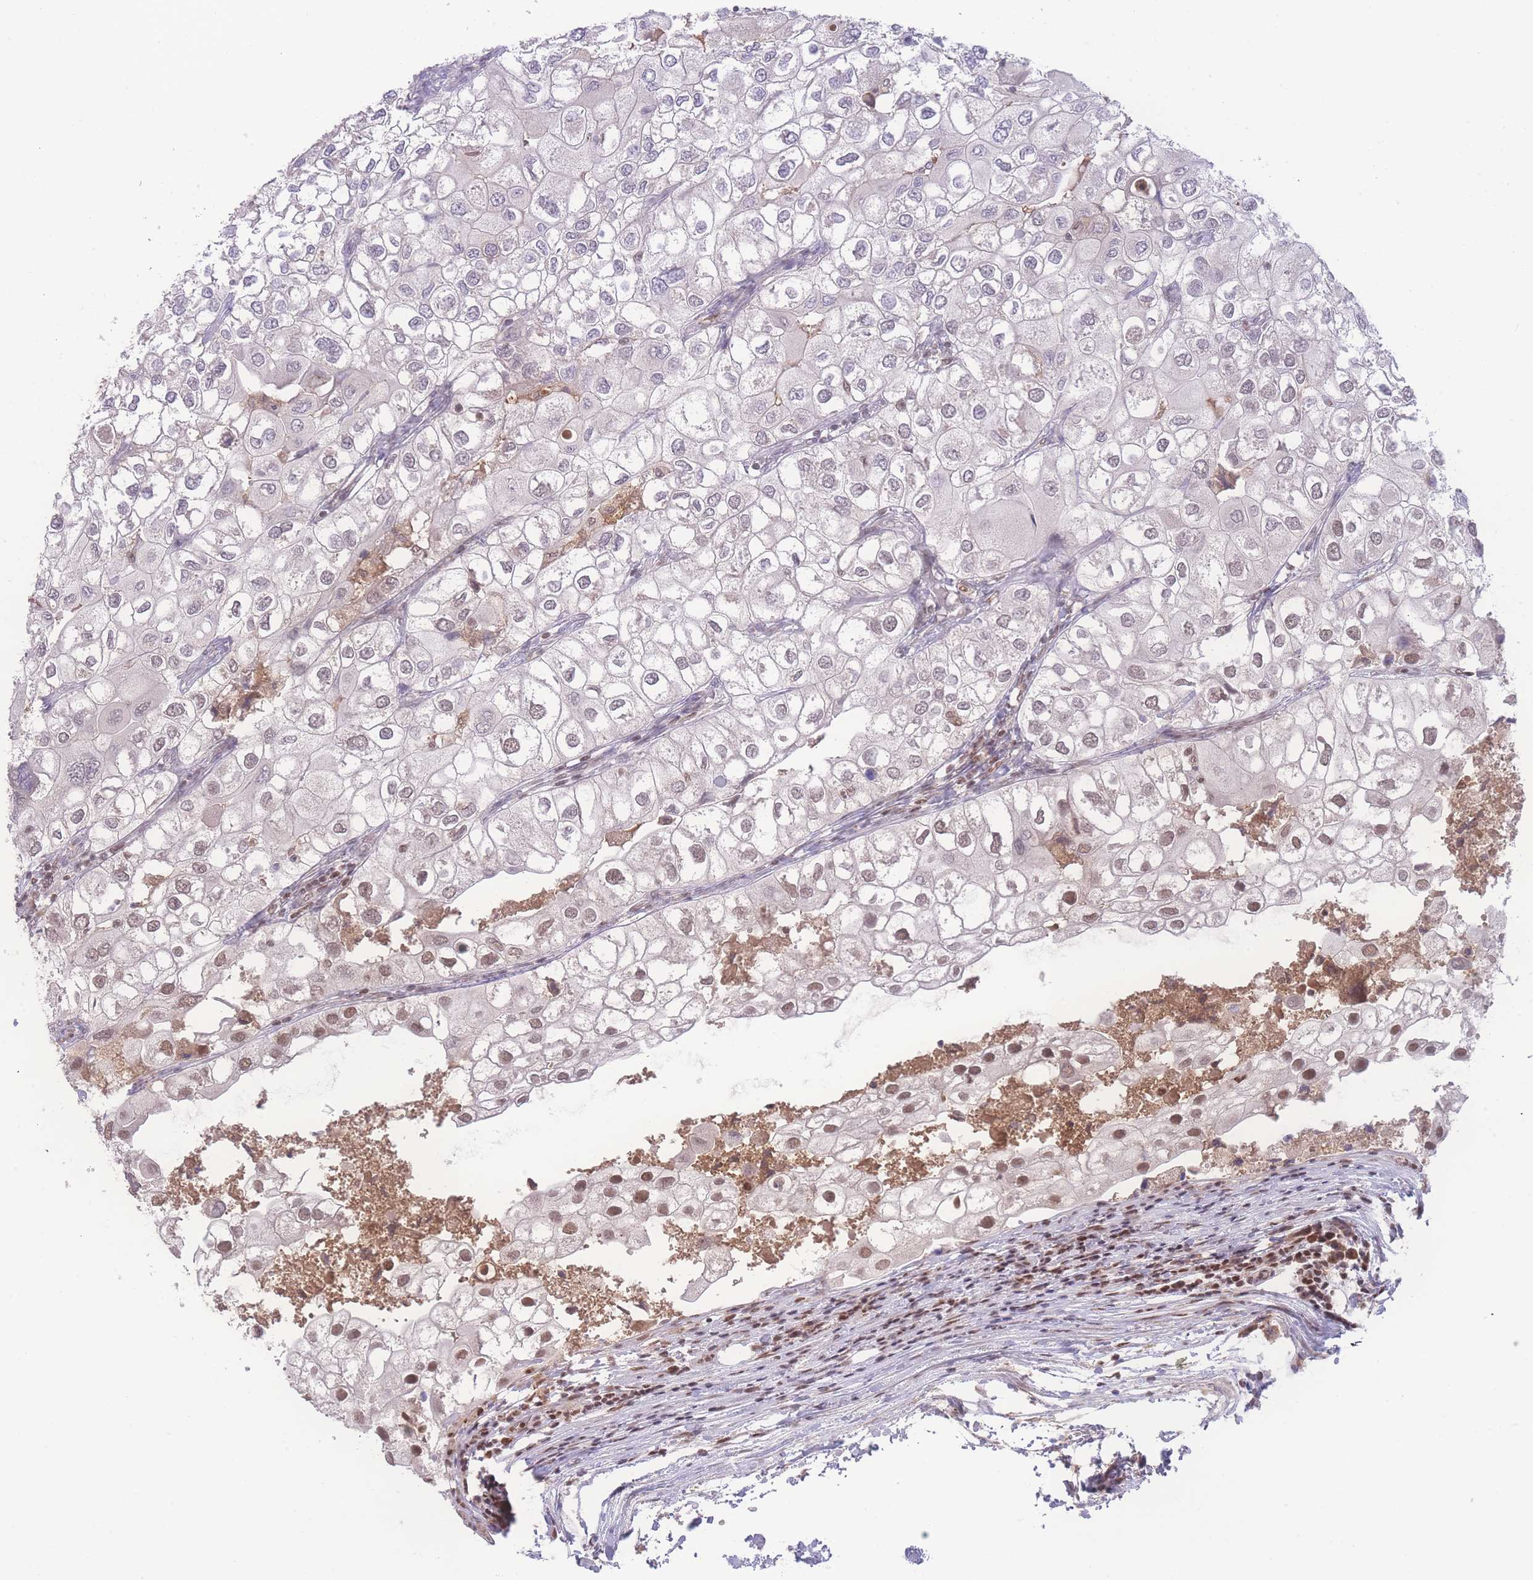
{"staining": {"intensity": "moderate", "quantity": "<25%", "location": "nuclear"}, "tissue": "urothelial cancer", "cell_type": "Tumor cells", "image_type": "cancer", "snomed": [{"axis": "morphology", "description": "Urothelial carcinoma, High grade"}, {"axis": "topography", "description": "Urinary bladder"}], "caption": "A low amount of moderate nuclear expression is identified in about <25% of tumor cells in high-grade urothelial carcinoma tissue. (DAB (3,3'-diaminobenzidine) IHC with brightfield microscopy, high magnification).", "gene": "RAVER1", "patient": {"sex": "male", "age": 64}}